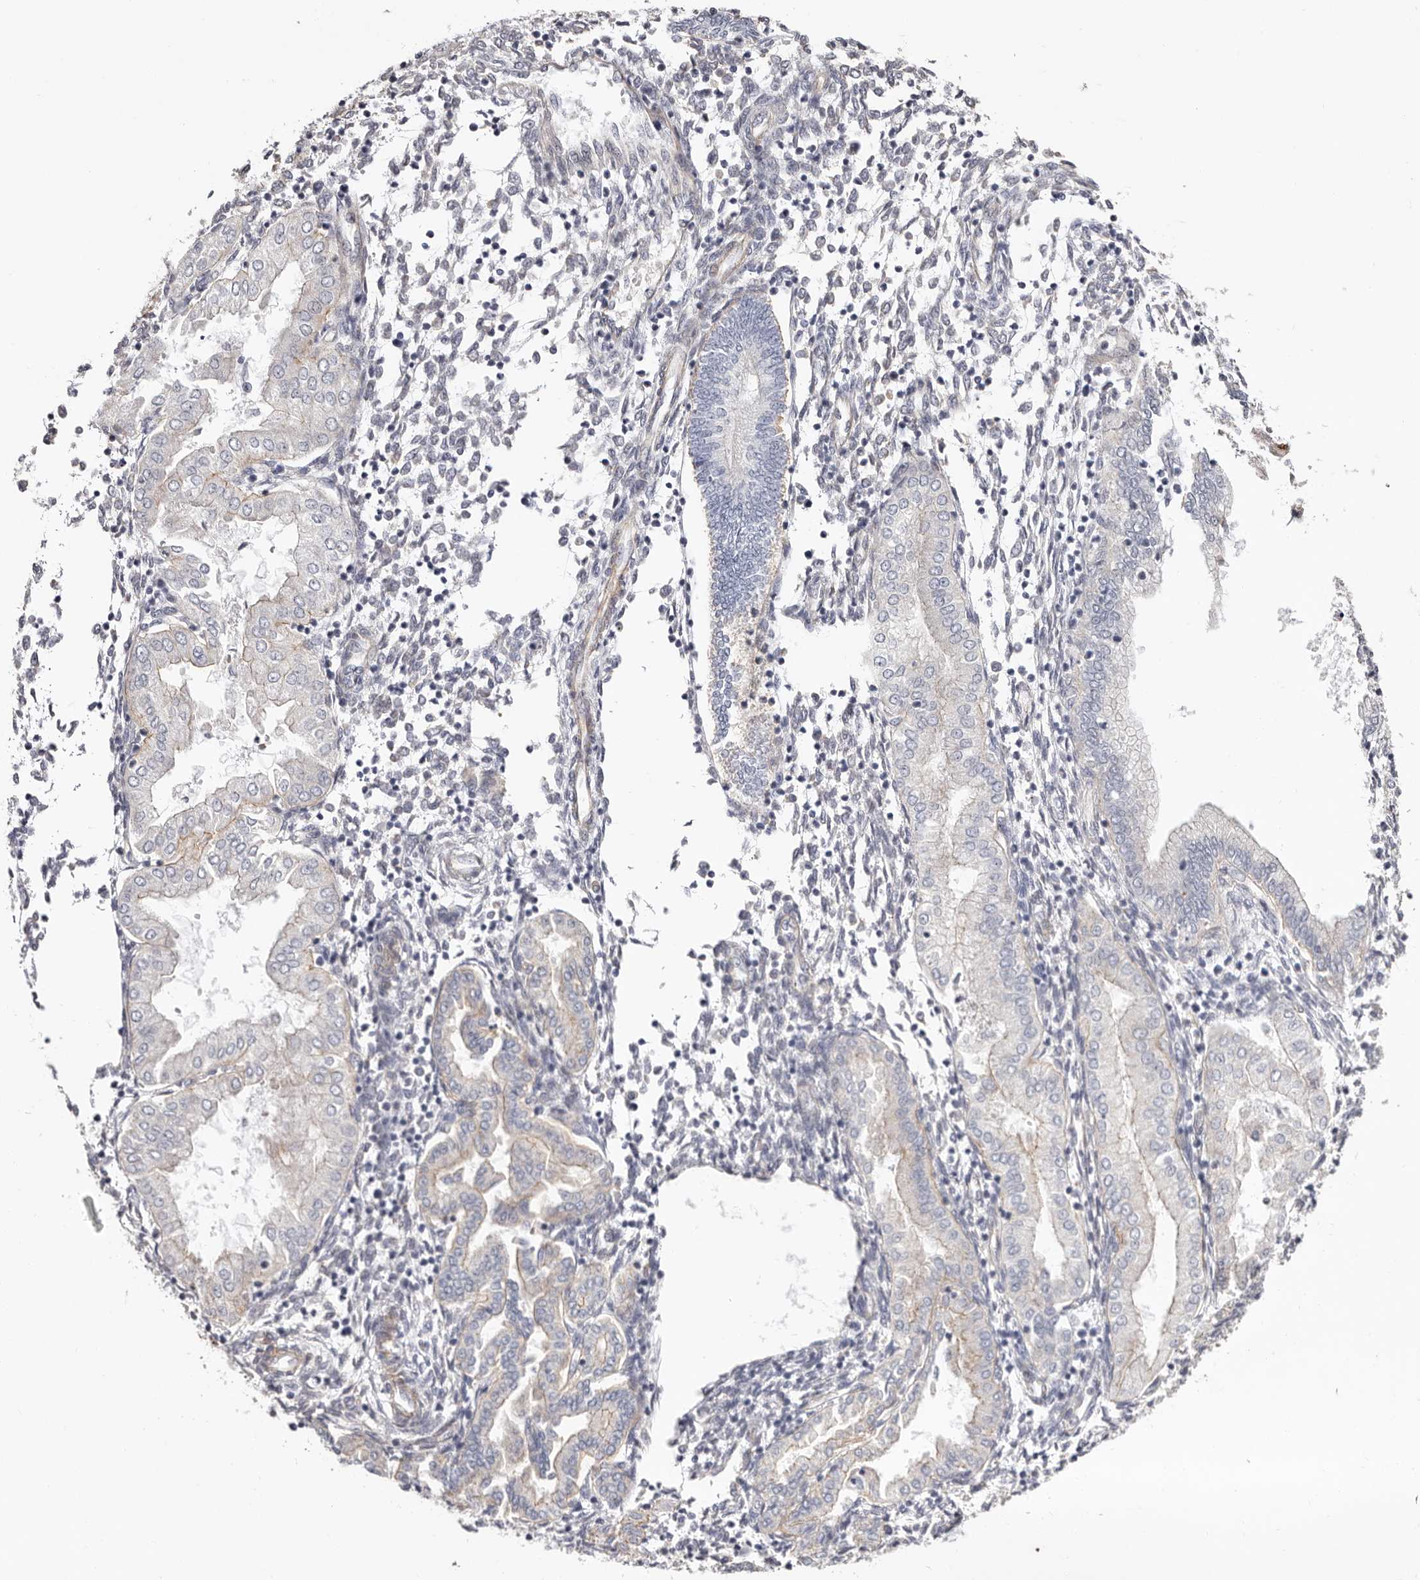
{"staining": {"intensity": "moderate", "quantity": "<25%", "location": "nuclear"}, "tissue": "endometrium", "cell_type": "Cells in endometrial stroma", "image_type": "normal", "snomed": [{"axis": "morphology", "description": "Normal tissue, NOS"}, {"axis": "topography", "description": "Endometrium"}], "caption": "Protein staining displays moderate nuclear positivity in about <25% of cells in endometrial stroma in unremarkable endometrium. The staining was performed using DAB (3,3'-diaminobenzidine) to visualize the protein expression in brown, while the nuclei were stained in blue with hematoxylin (Magnification: 20x).", "gene": "EPHX3", "patient": {"sex": "female", "age": 53}}